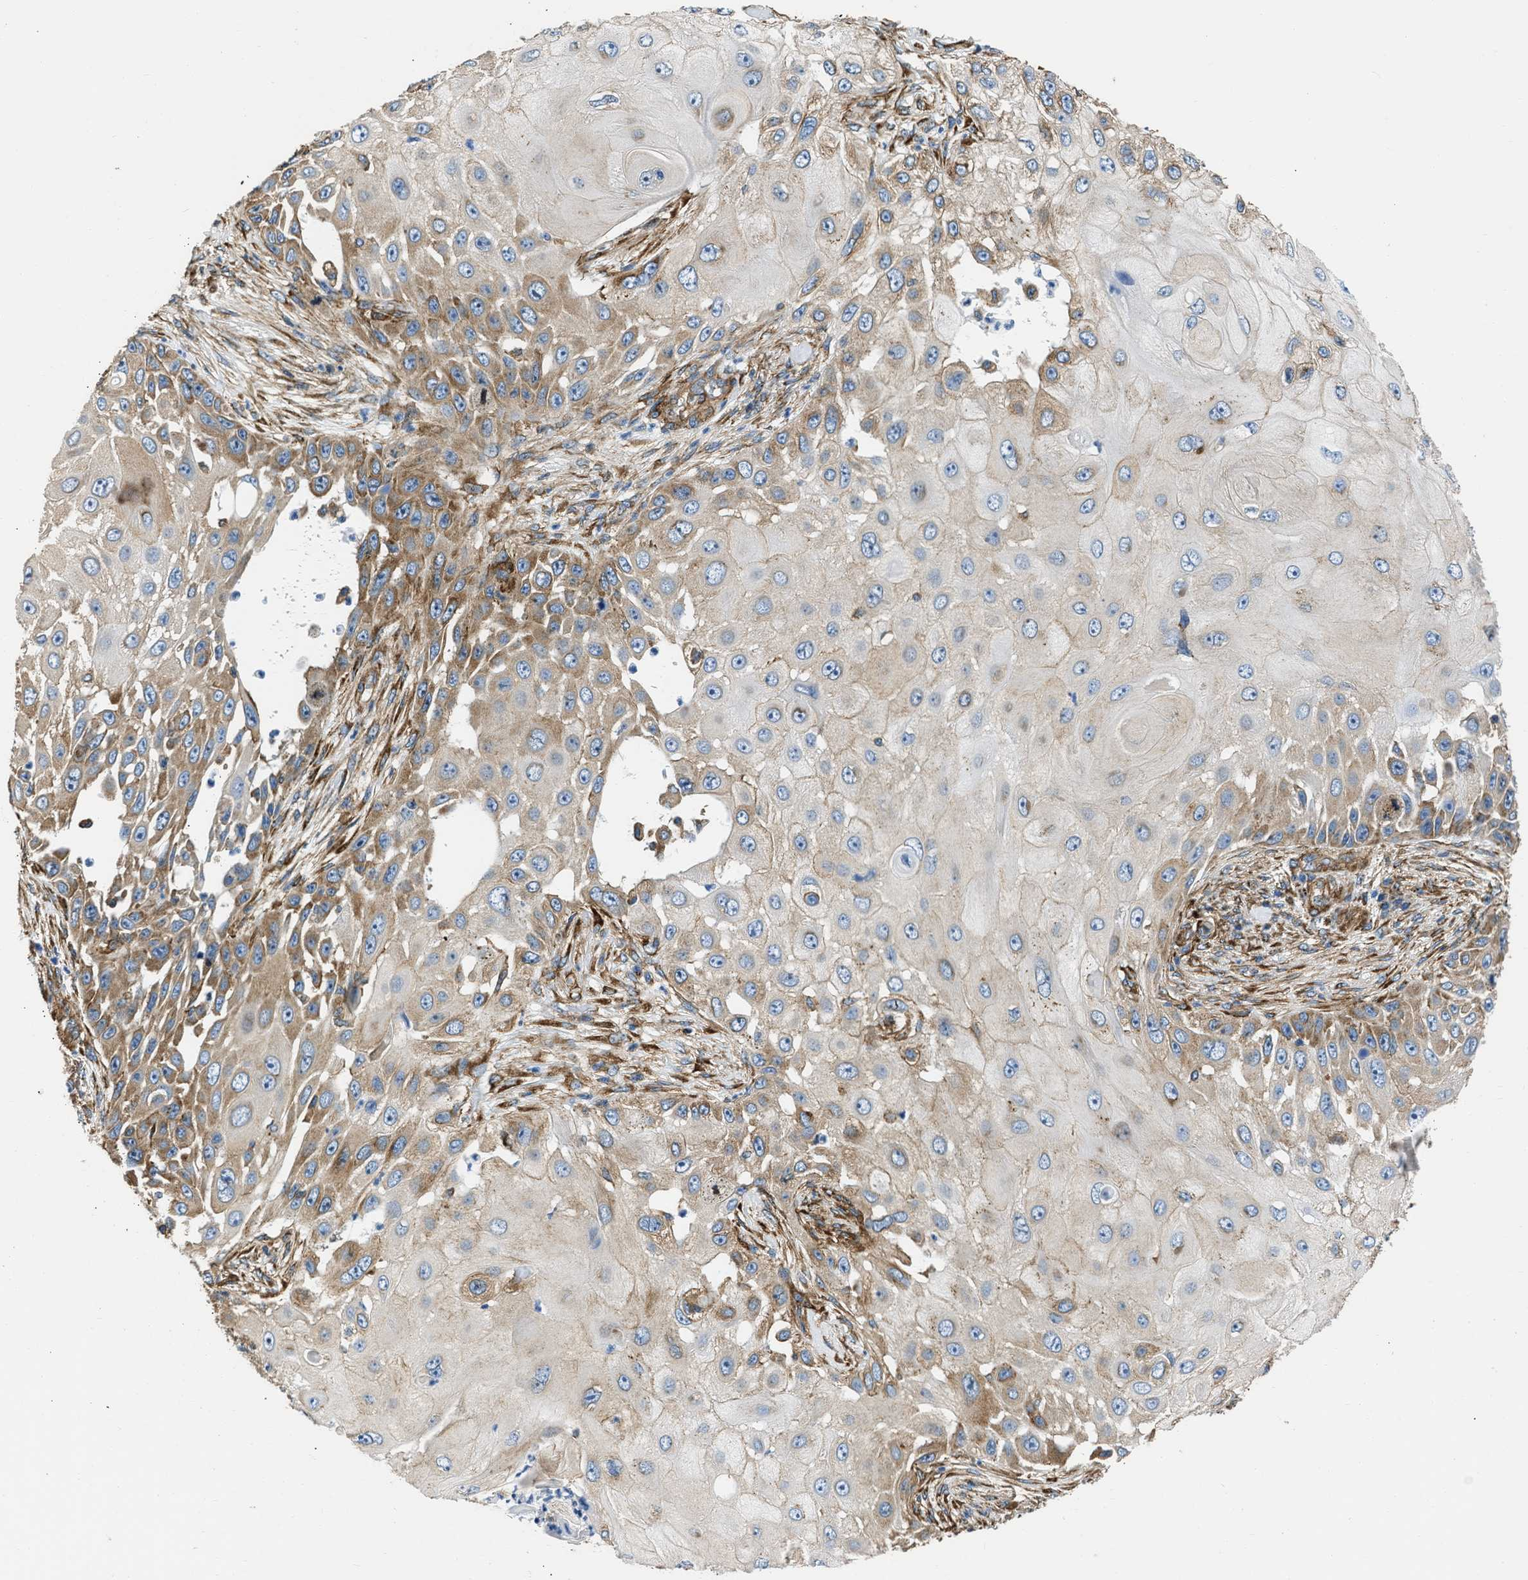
{"staining": {"intensity": "moderate", "quantity": "<25%", "location": "cytoplasmic/membranous"}, "tissue": "skin cancer", "cell_type": "Tumor cells", "image_type": "cancer", "snomed": [{"axis": "morphology", "description": "Squamous cell carcinoma, NOS"}, {"axis": "topography", "description": "Skin"}], "caption": "Immunohistochemical staining of skin squamous cell carcinoma demonstrates moderate cytoplasmic/membranous protein expression in approximately <25% of tumor cells.", "gene": "SEPTIN2", "patient": {"sex": "female", "age": 44}}